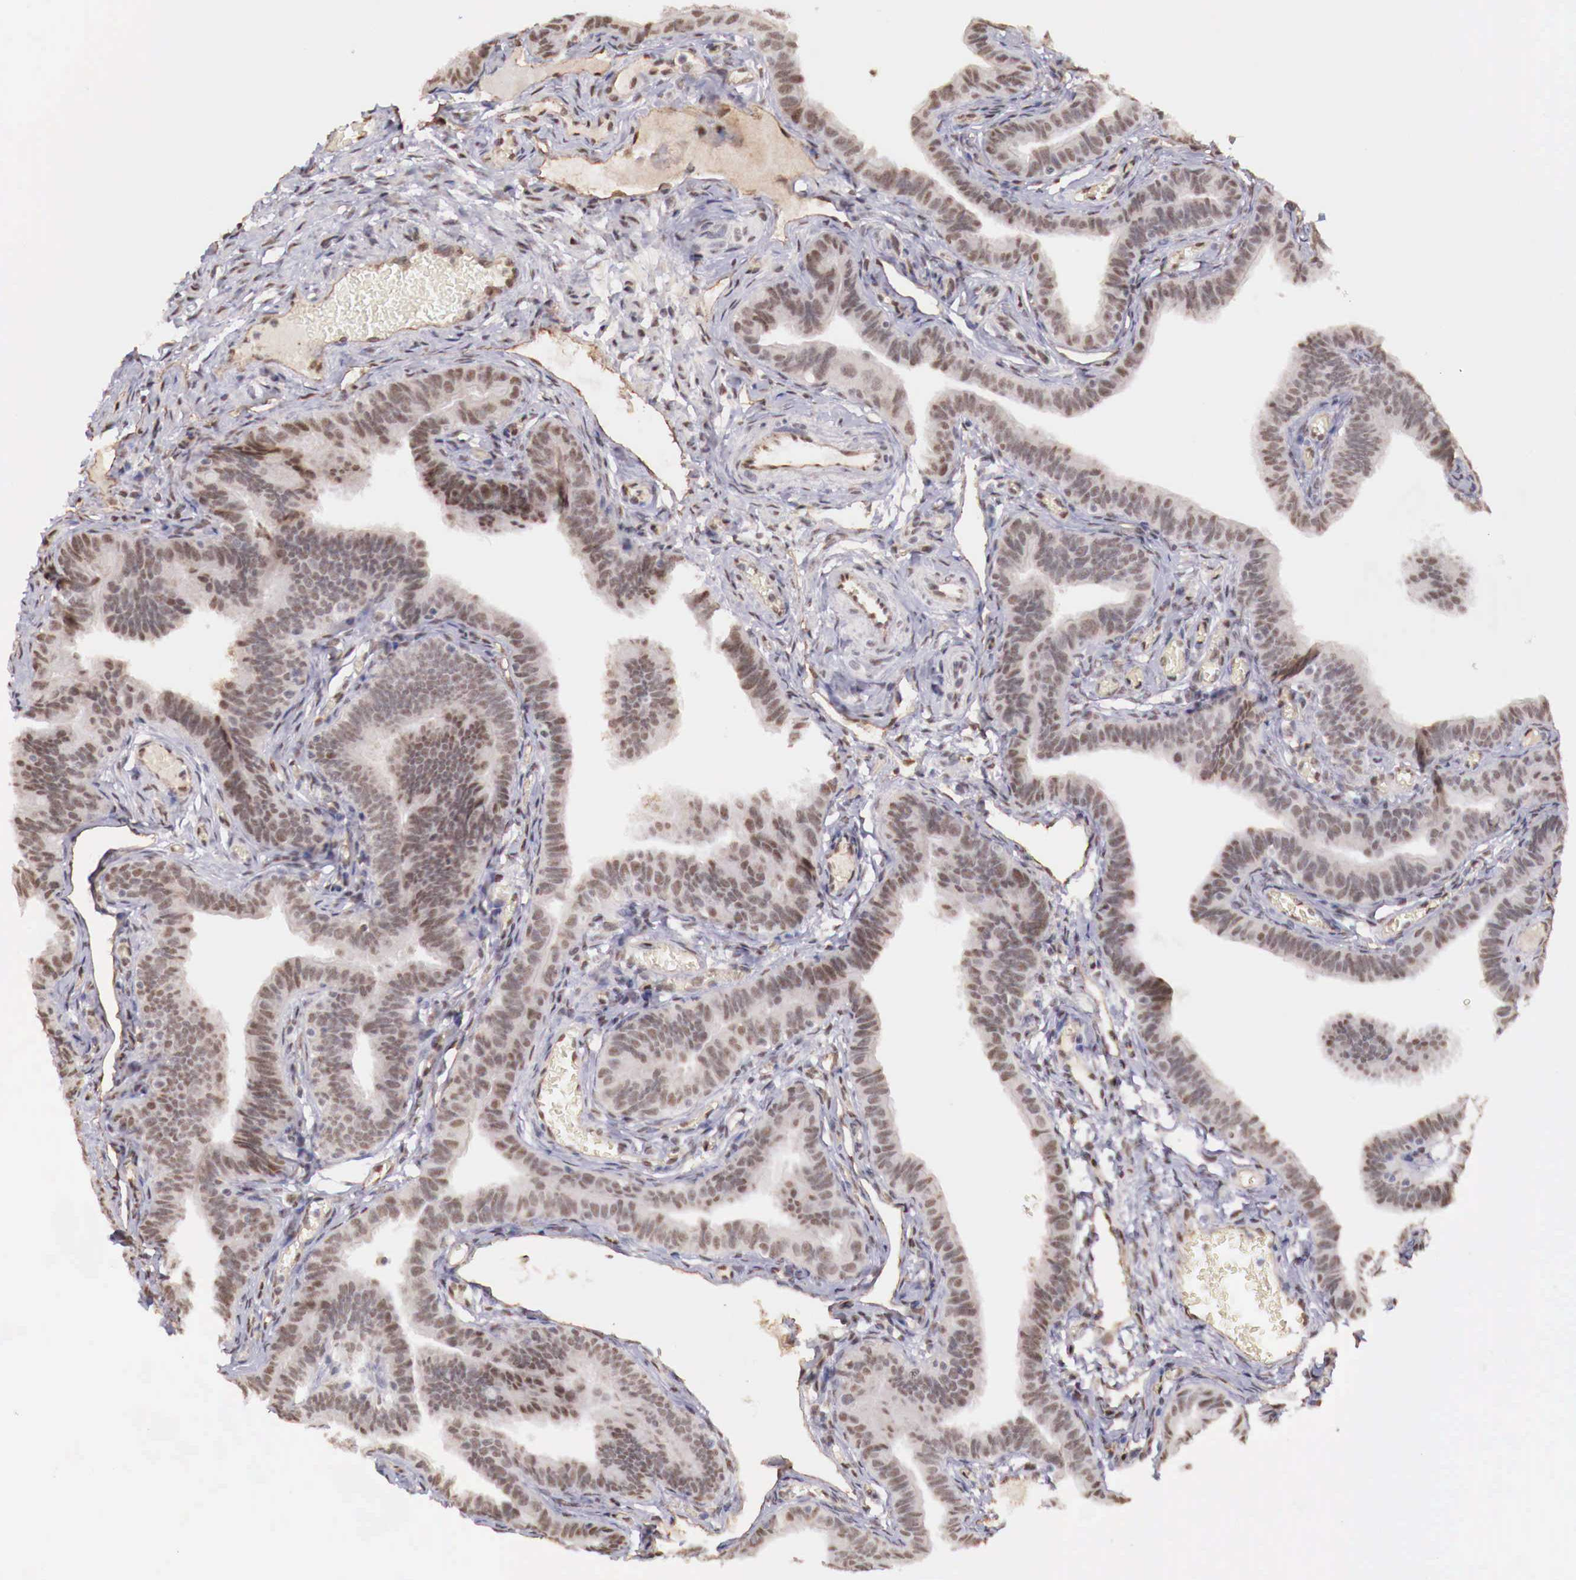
{"staining": {"intensity": "moderate", "quantity": ">75%", "location": "nuclear"}, "tissue": "fallopian tube", "cell_type": "Glandular cells", "image_type": "normal", "snomed": [{"axis": "morphology", "description": "Normal tissue, NOS"}, {"axis": "topography", "description": "Vagina"}, {"axis": "topography", "description": "Fallopian tube"}], "caption": "Immunohistochemistry (DAB (3,3'-diaminobenzidine)) staining of normal human fallopian tube displays moderate nuclear protein staining in approximately >75% of glandular cells. (DAB (3,3'-diaminobenzidine) = brown stain, brightfield microscopy at high magnification).", "gene": "FOXP2", "patient": {"sex": "female", "age": 38}}